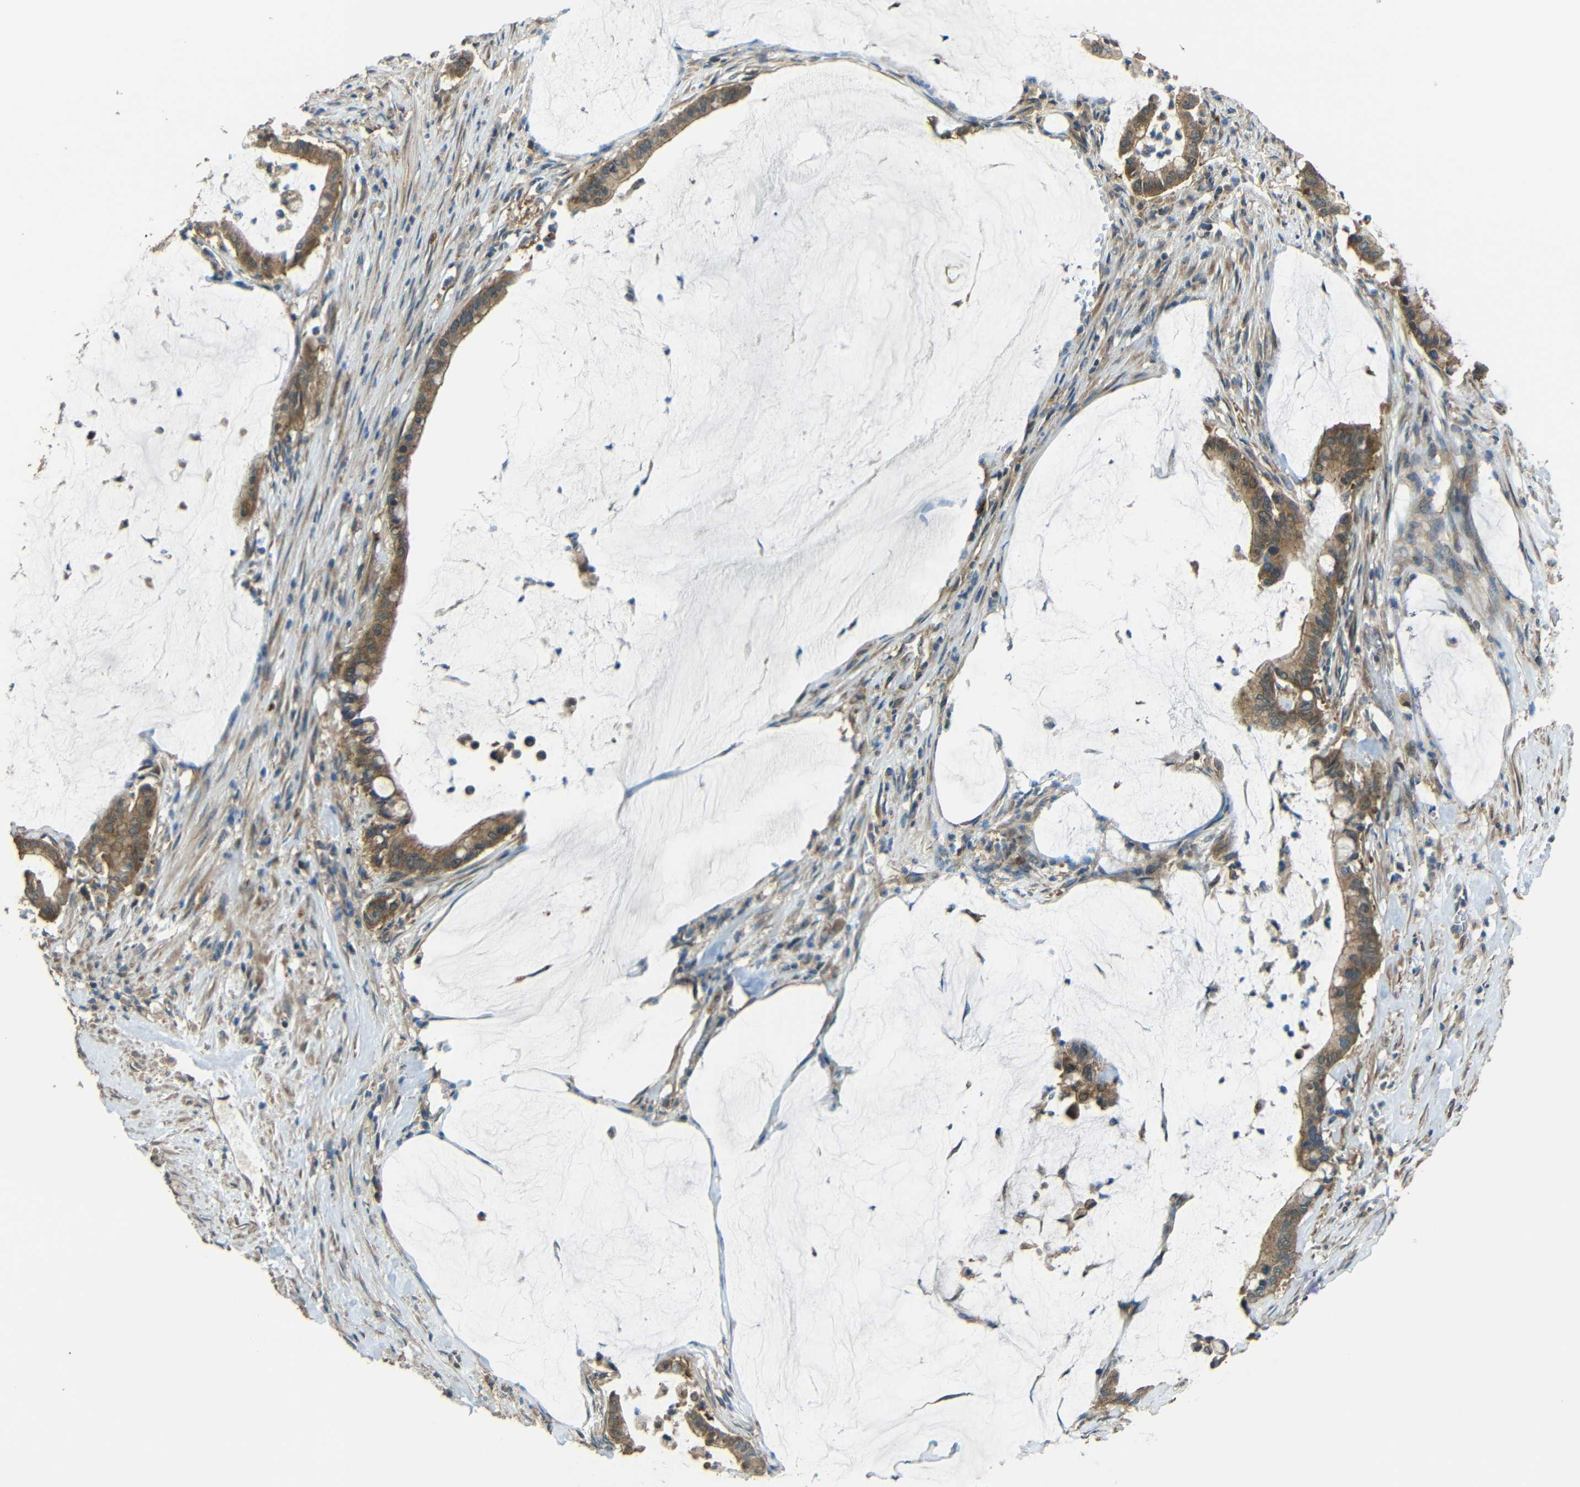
{"staining": {"intensity": "moderate", "quantity": ">75%", "location": "cytoplasmic/membranous"}, "tissue": "pancreatic cancer", "cell_type": "Tumor cells", "image_type": "cancer", "snomed": [{"axis": "morphology", "description": "Adenocarcinoma, NOS"}, {"axis": "topography", "description": "Pancreas"}], "caption": "Tumor cells show medium levels of moderate cytoplasmic/membranous expression in about >75% of cells in human adenocarcinoma (pancreatic). (brown staining indicates protein expression, while blue staining denotes nuclei).", "gene": "ACACA", "patient": {"sex": "male", "age": 41}}